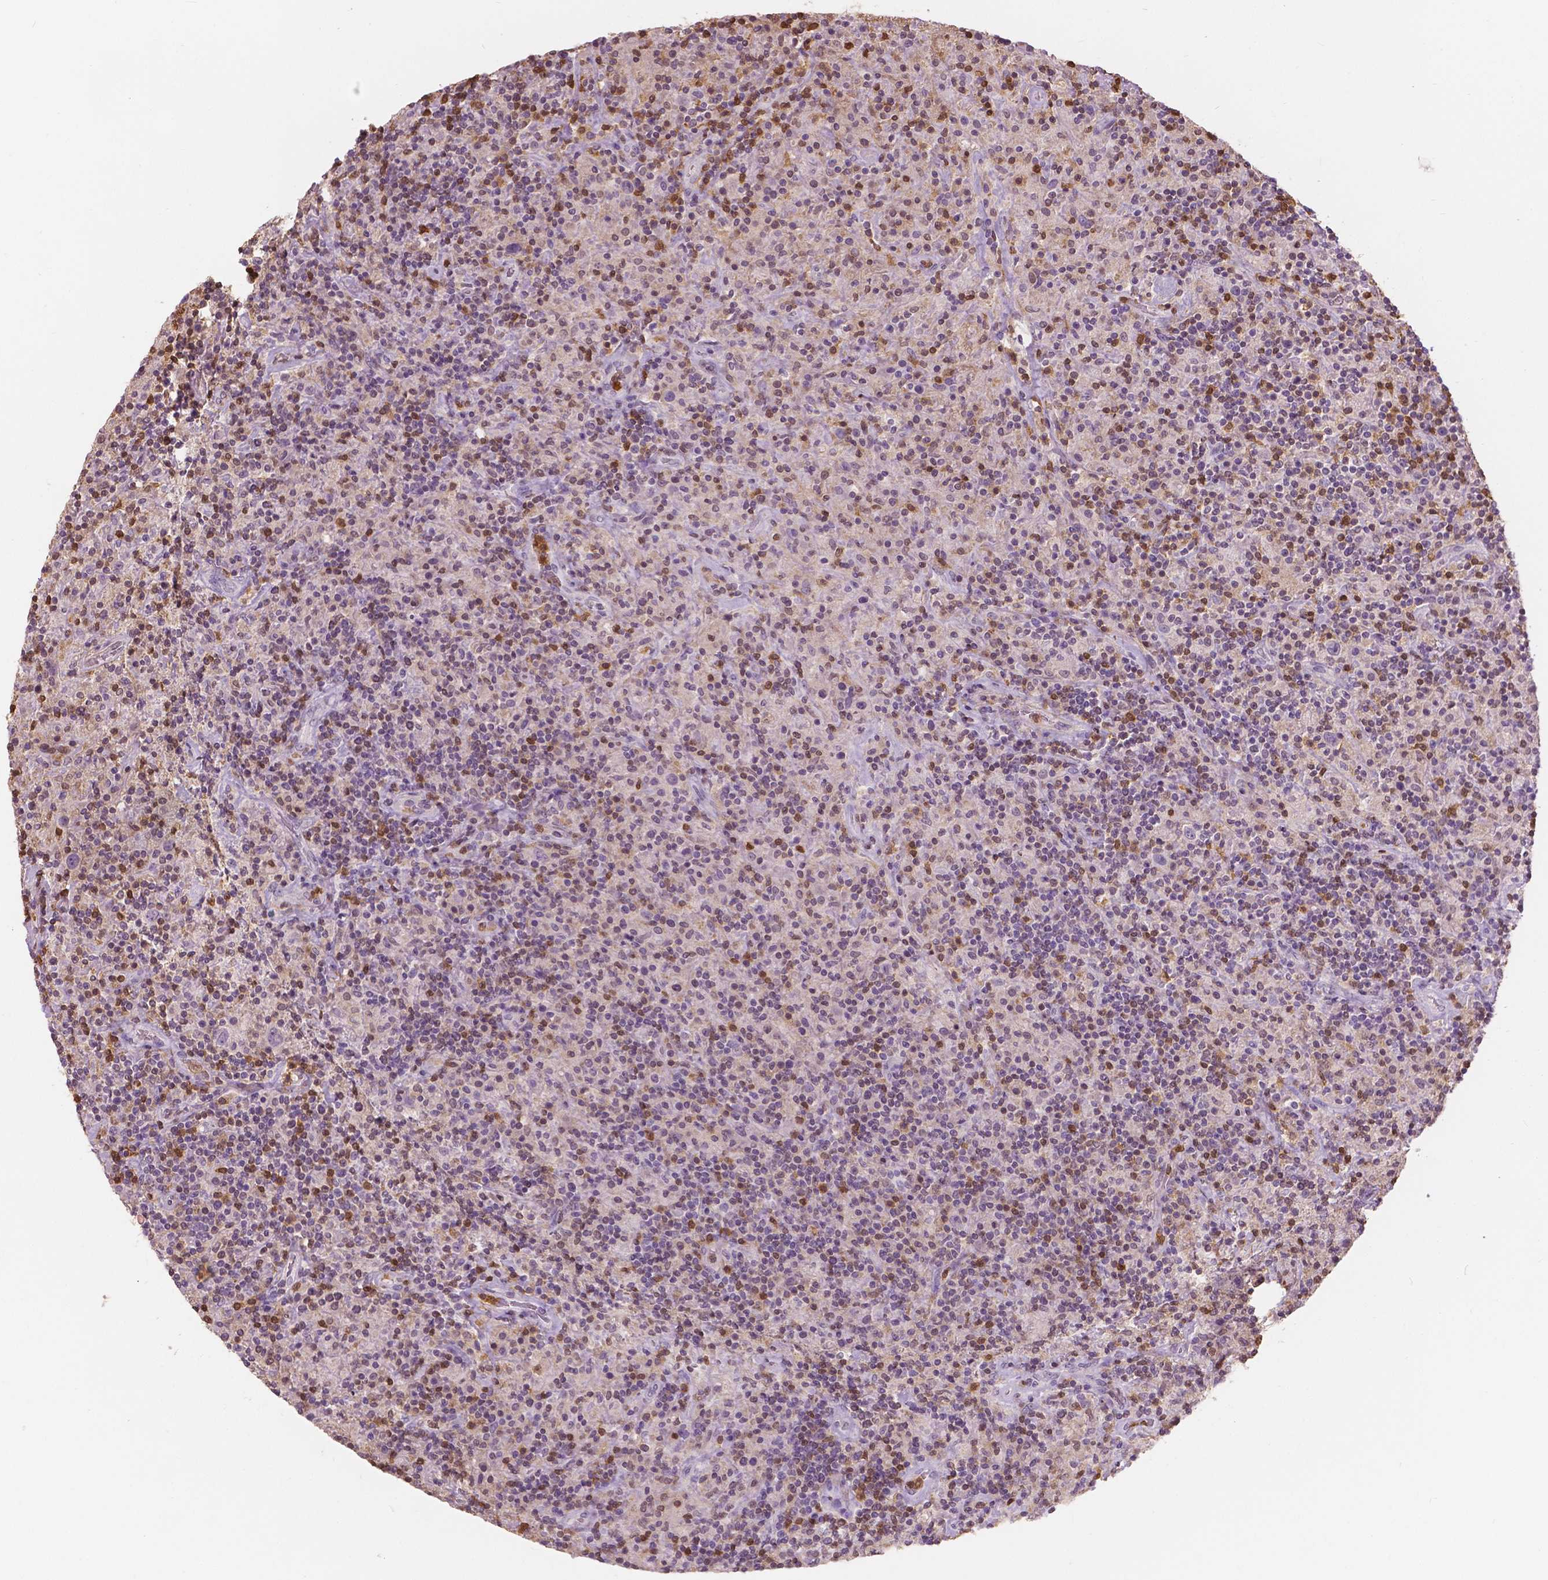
{"staining": {"intensity": "negative", "quantity": "none", "location": "none"}, "tissue": "lymphoma", "cell_type": "Tumor cells", "image_type": "cancer", "snomed": [{"axis": "morphology", "description": "Hodgkin's disease, NOS"}, {"axis": "topography", "description": "Lymph node"}], "caption": "Immunohistochemistry (IHC) of human lymphoma exhibits no positivity in tumor cells.", "gene": "S100A4", "patient": {"sex": "male", "age": 70}}